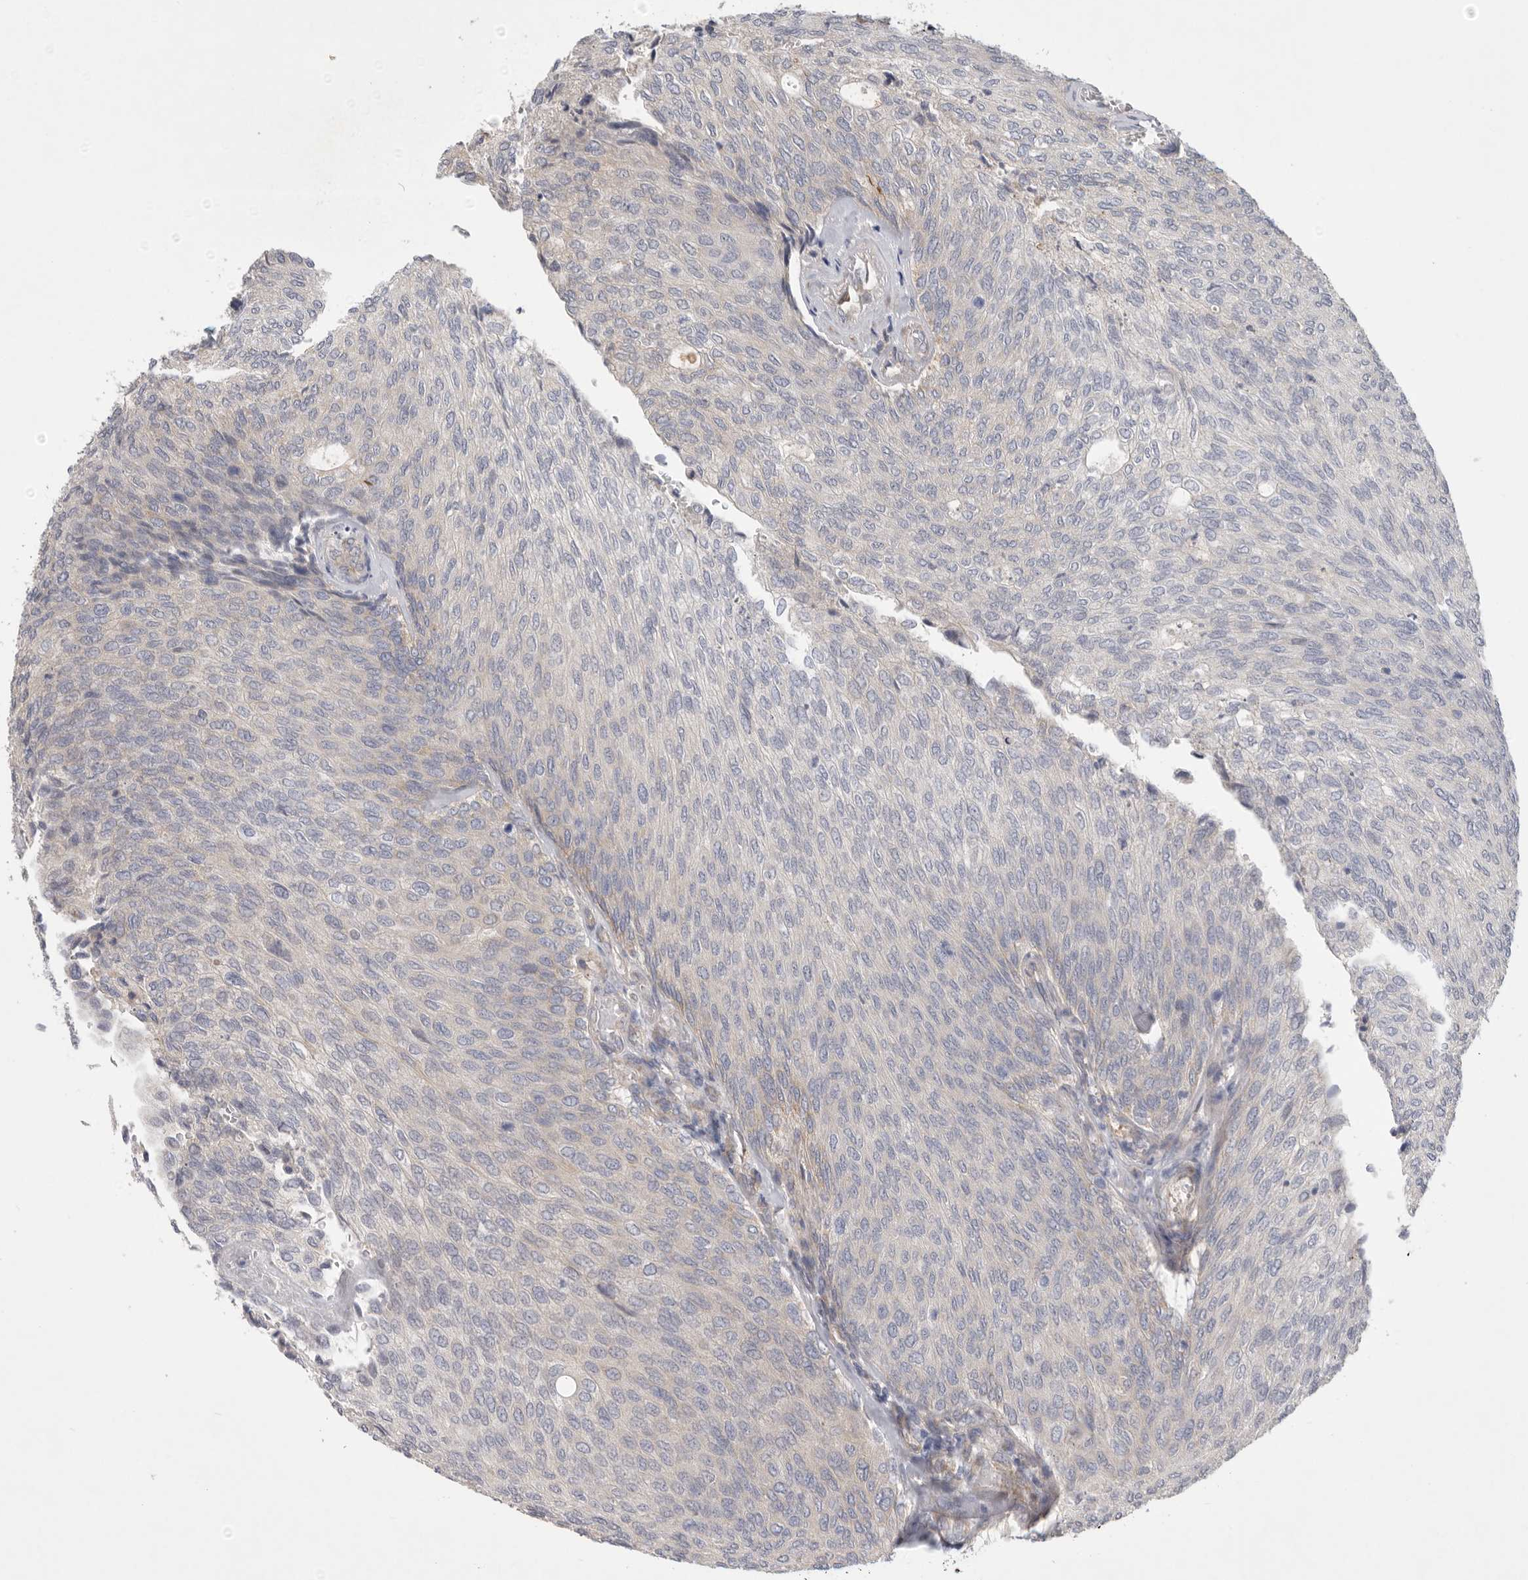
{"staining": {"intensity": "moderate", "quantity": "<25%", "location": "cytoplasmic/membranous"}, "tissue": "urothelial cancer", "cell_type": "Tumor cells", "image_type": "cancer", "snomed": [{"axis": "morphology", "description": "Urothelial carcinoma, Low grade"}, {"axis": "topography", "description": "Urinary bladder"}], "caption": "This micrograph exhibits IHC staining of human low-grade urothelial carcinoma, with low moderate cytoplasmic/membranous staining in about <25% of tumor cells.", "gene": "MTFR1L", "patient": {"sex": "female", "age": 79}}